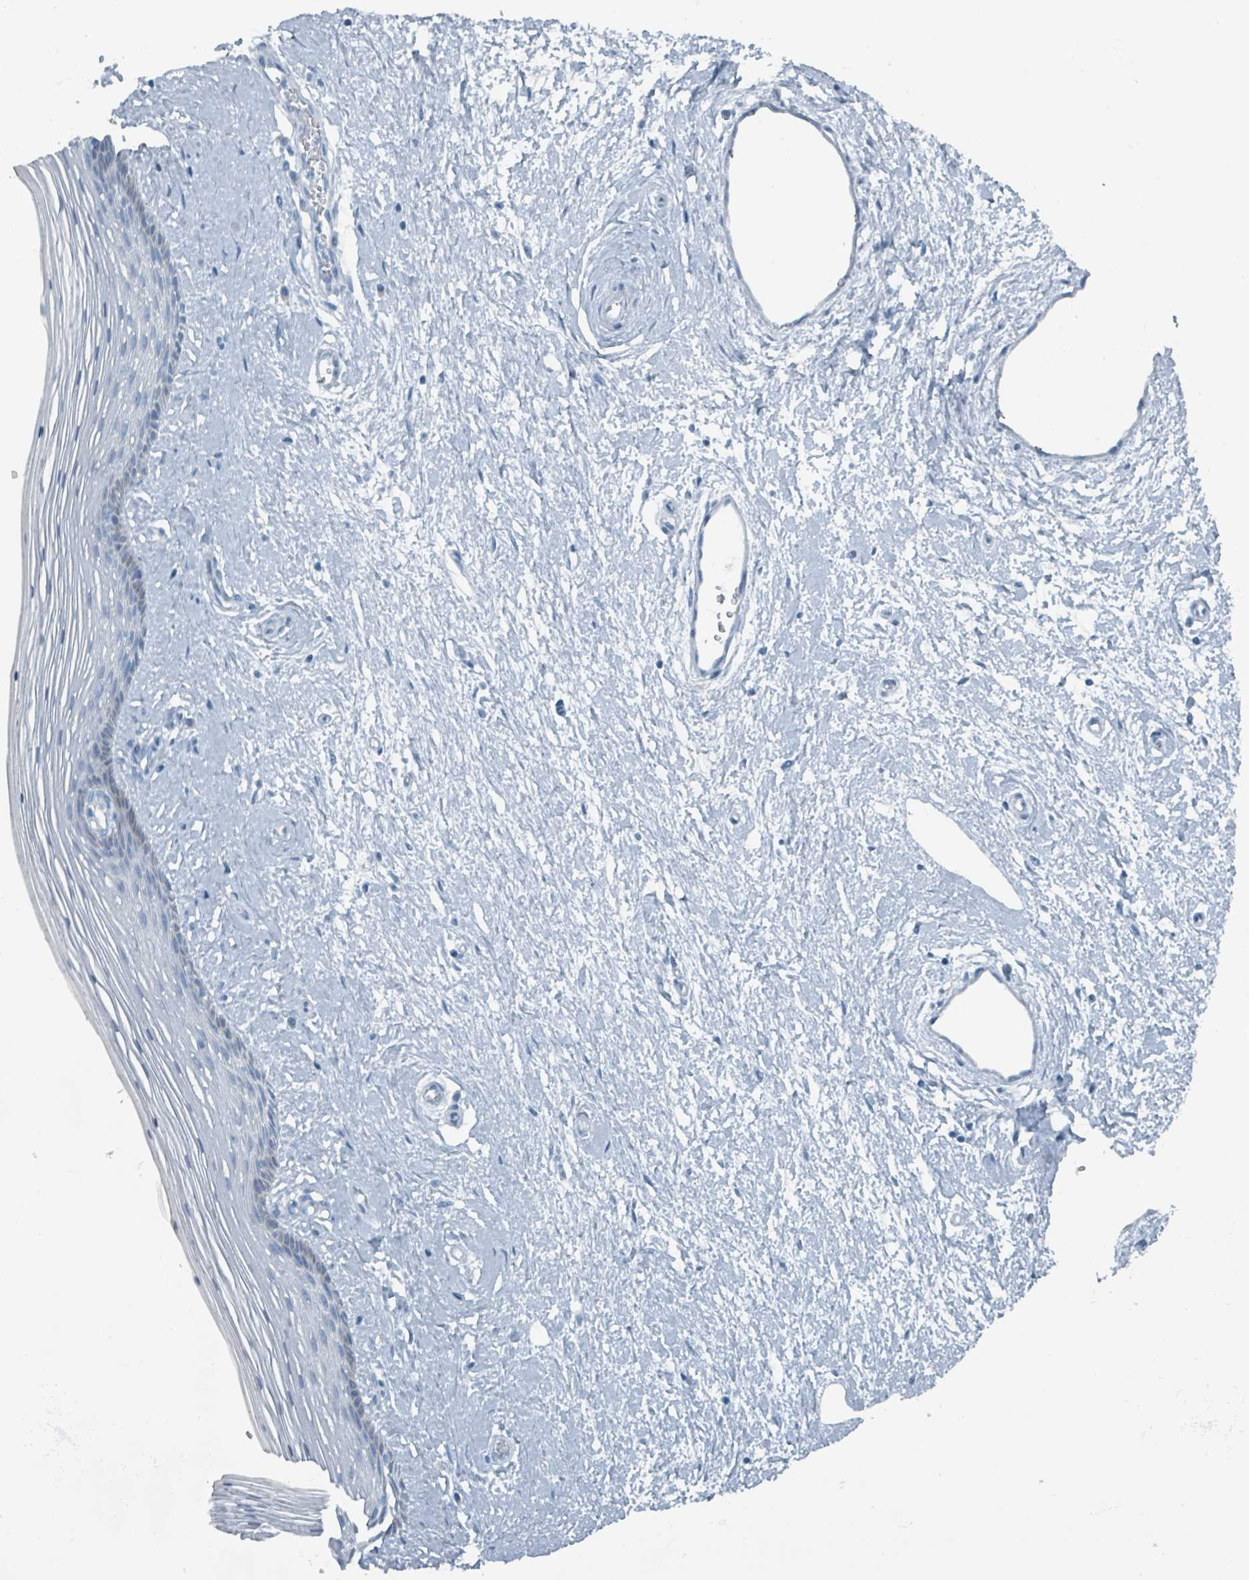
{"staining": {"intensity": "negative", "quantity": "none", "location": "none"}, "tissue": "vagina", "cell_type": "Squamous epithelial cells", "image_type": "normal", "snomed": [{"axis": "morphology", "description": "Normal tissue, NOS"}, {"axis": "topography", "description": "Vagina"}], "caption": "Squamous epithelial cells show no significant positivity in unremarkable vagina. (DAB immunohistochemistry (IHC), high magnification).", "gene": "GAMT", "patient": {"sex": "female", "age": 46}}